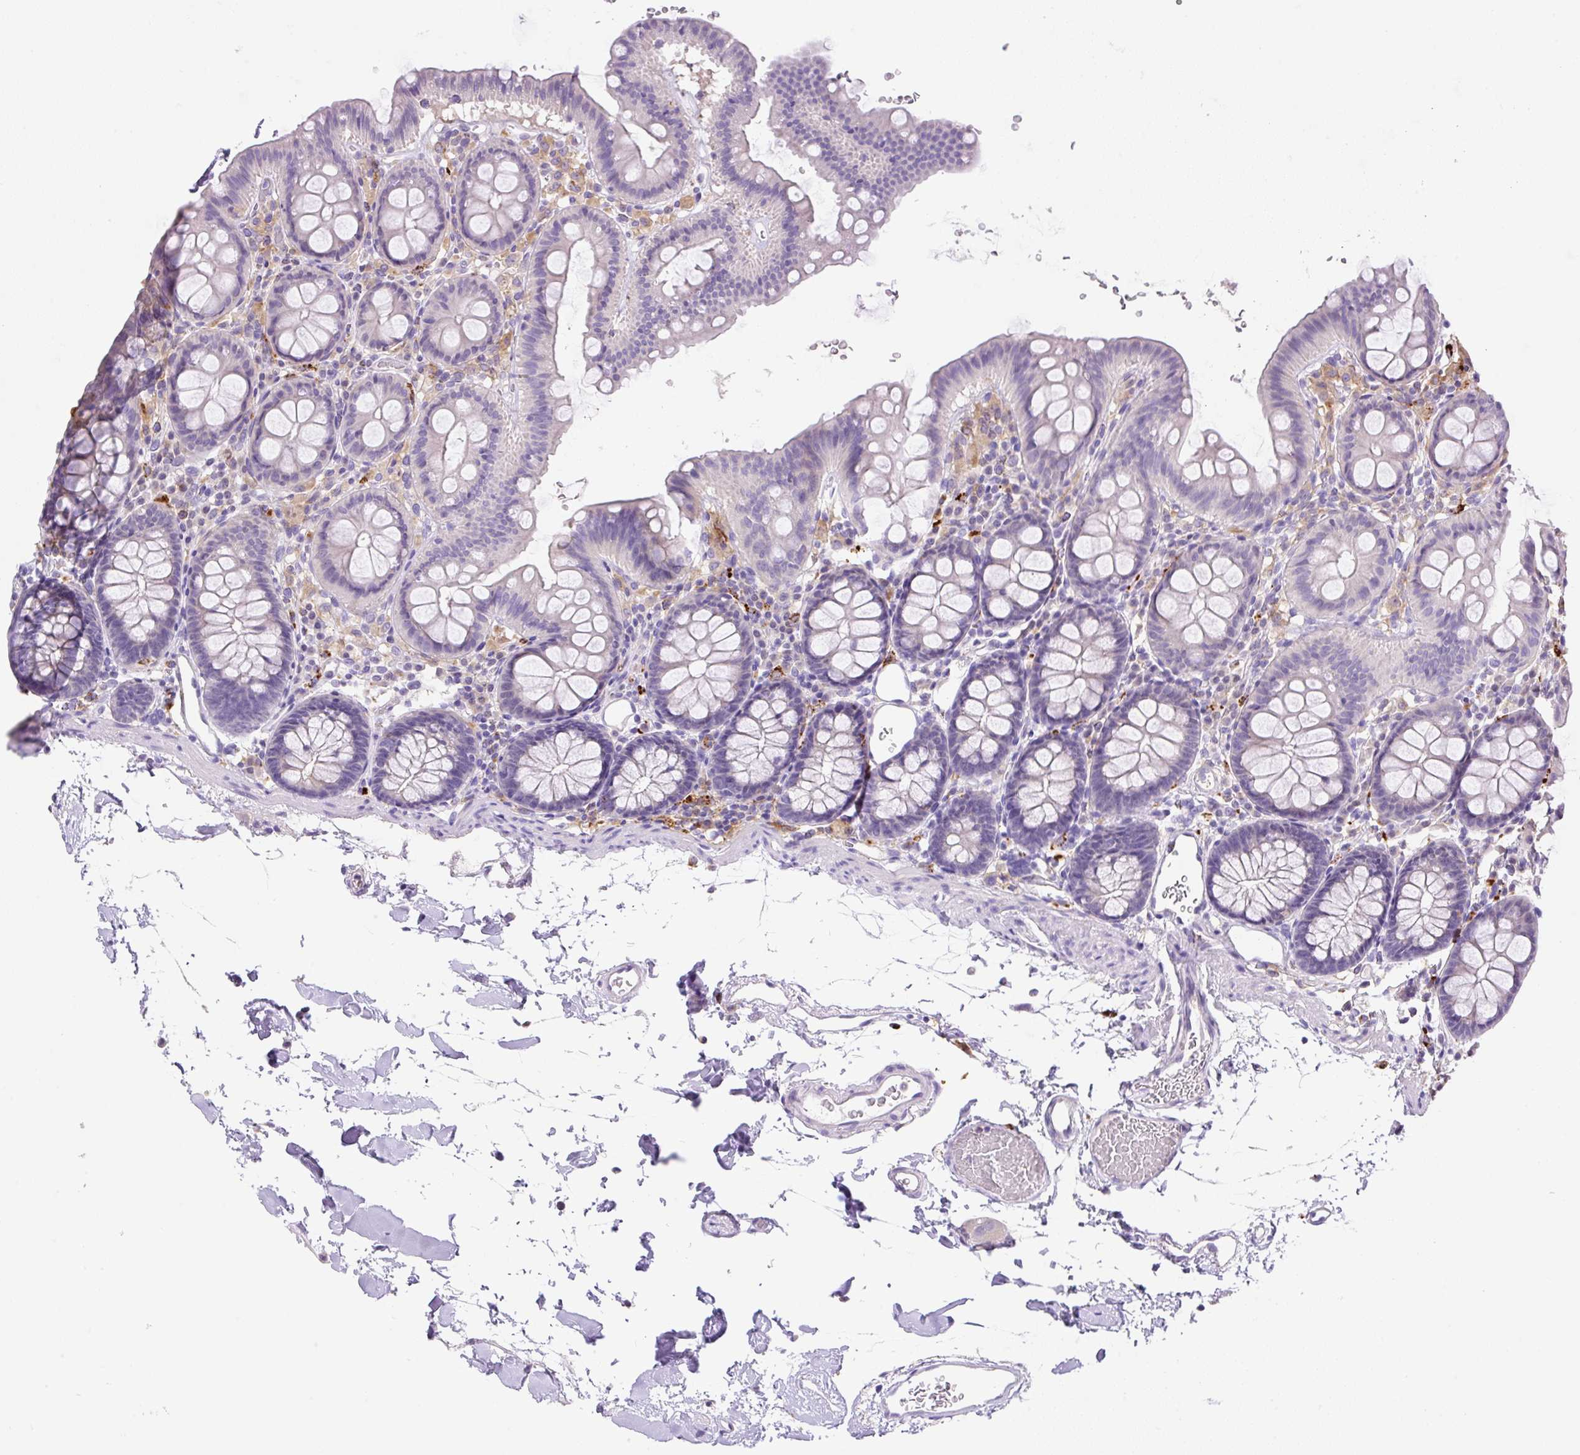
{"staining": {"intensity": "negative", "quantity": "none", "location": "none"}, "tissue": "colon", "cell_type": "Endothelial cells", "image_type": "normal", "snomed": [{"axis": "morphology", "description": "Normal tissue, NOS"}, {"axis": "topography", "description": "Colon"}], "caption": "Colon stained for a protein using immunohistochemistry (IHC) displays no positivity endothelial cells.", "gene": "TDRD15", "patient": {"sex": "male", "age": 75}}